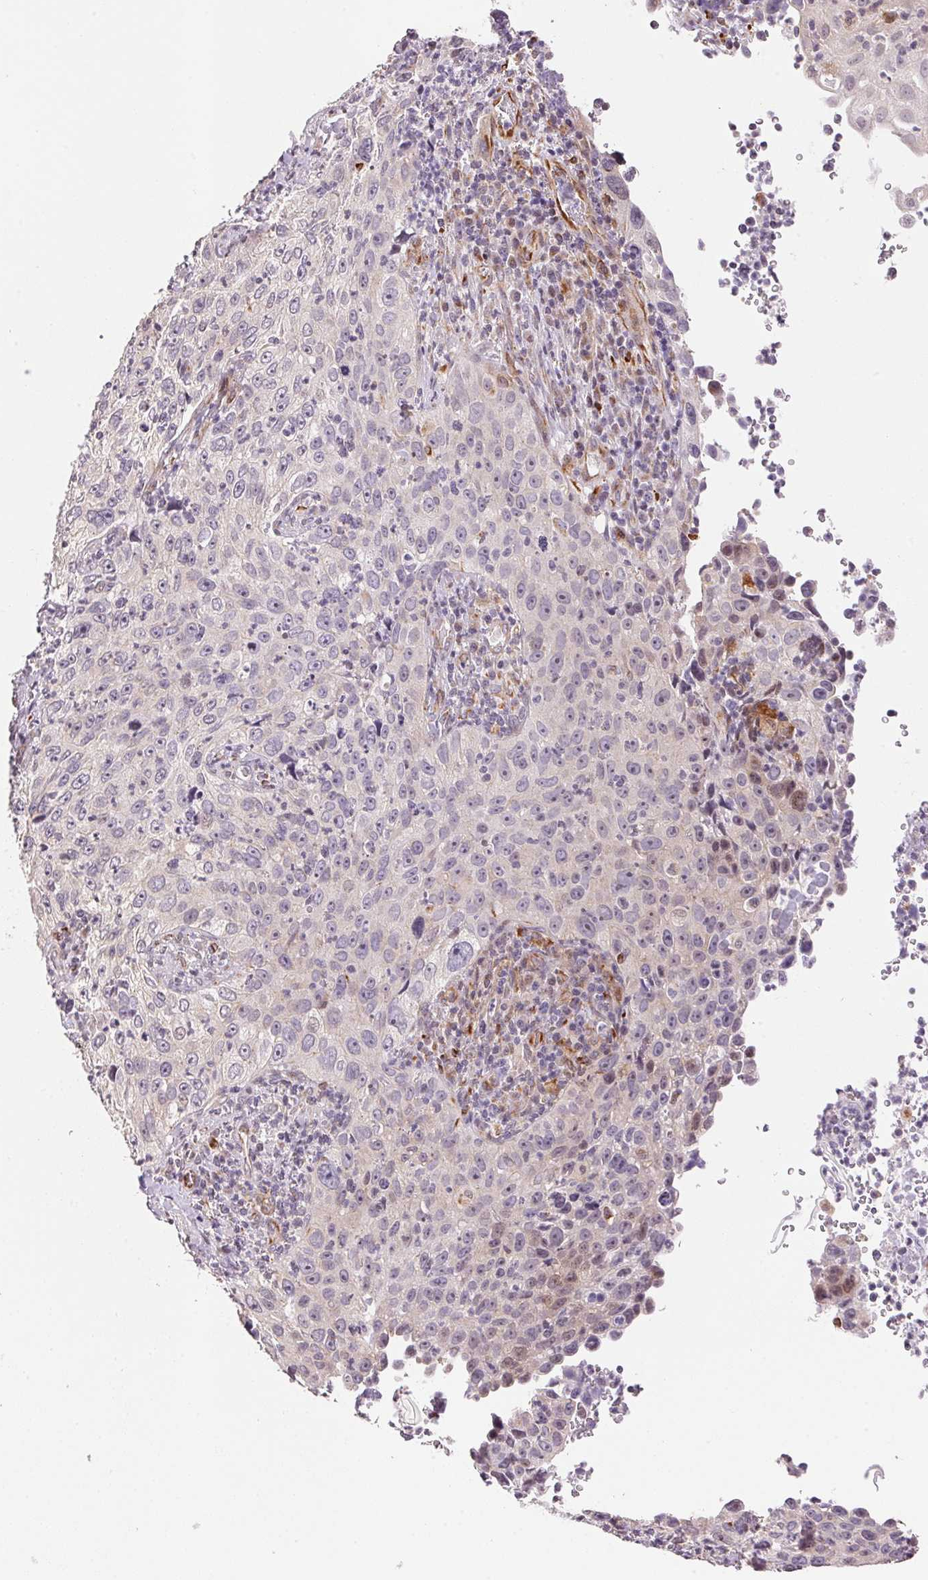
{"staining": {"intensity": "negative", "quantity": "none", "location": "none"}, "tissue": "cervical cancer", "cell_type": "Tumor cells", "image_type": "cancer", "snomed": [{"axis": "morphology", "description": "Squamous cell carcinoma, NOS"}, {"axis": "topography", "description": "Cervix"}], "caption": "Tumor cells are negative for protein expression in human cervical cancer (squamous cell carcinoma).", "gene": "GYG2", "patient": {"sex": "female", "age": 30}}